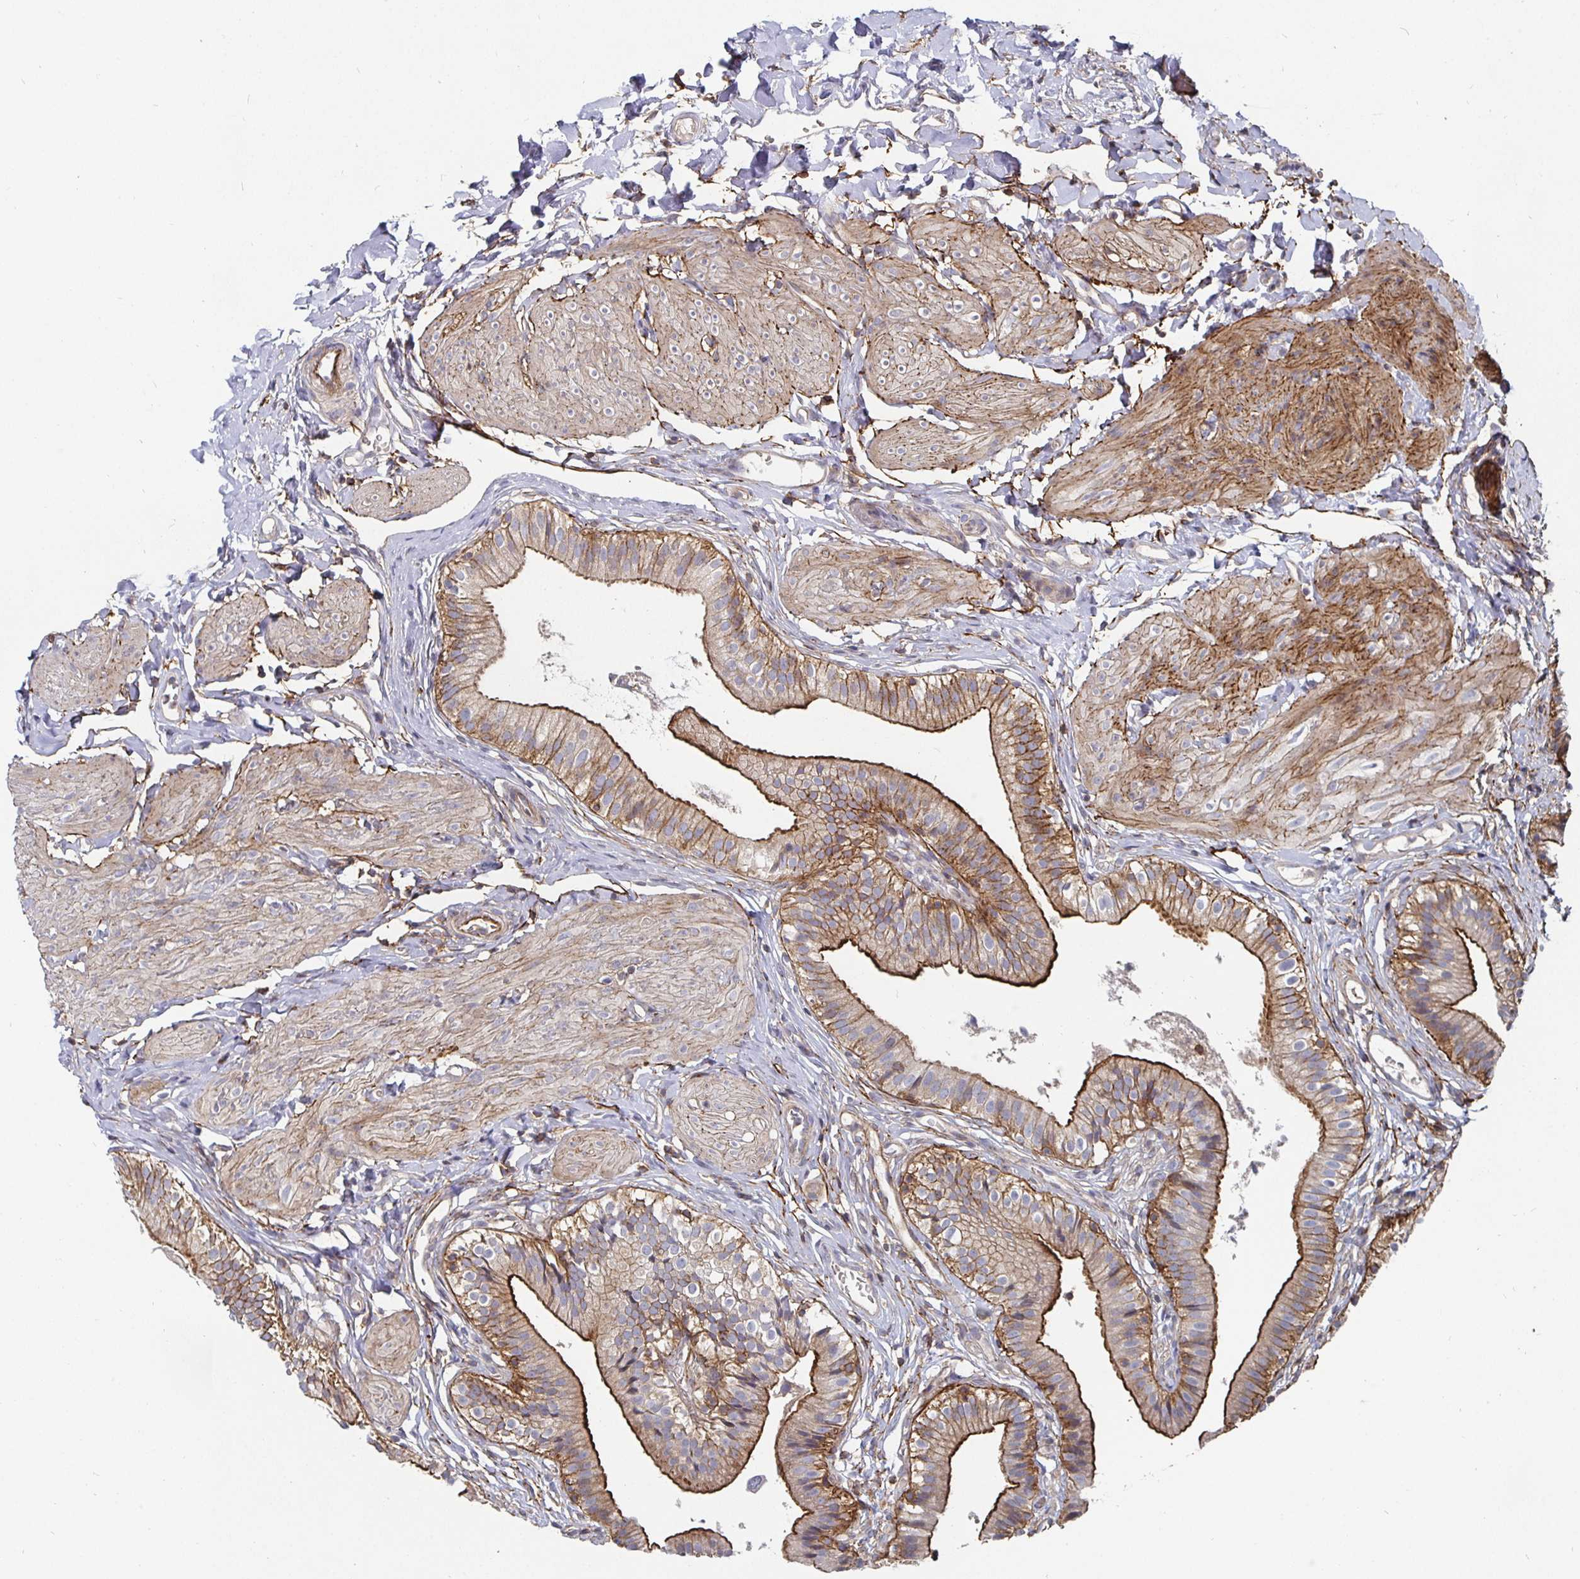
{"staining": {"intensity": "moderate", "quantity": ">75%", "location": "cytoplasmic/membranous"}, "tissue": "gallbladder", "cell_type": "Glandular cells", "image_type": "normal", "snomed": [{"axis": "morphology", "description": "Normal tissue, NOS"}, {"axis": "topography", "description": "Gallbladder"}], "caption": "Immunohistochemical staining of benign gallbladder demonstrates moderate cytoplasmic/membranous protein expression in about >75% of glandular cells.", "gene": "GJA4", "patient": {"sex": "female", "age": 47}}